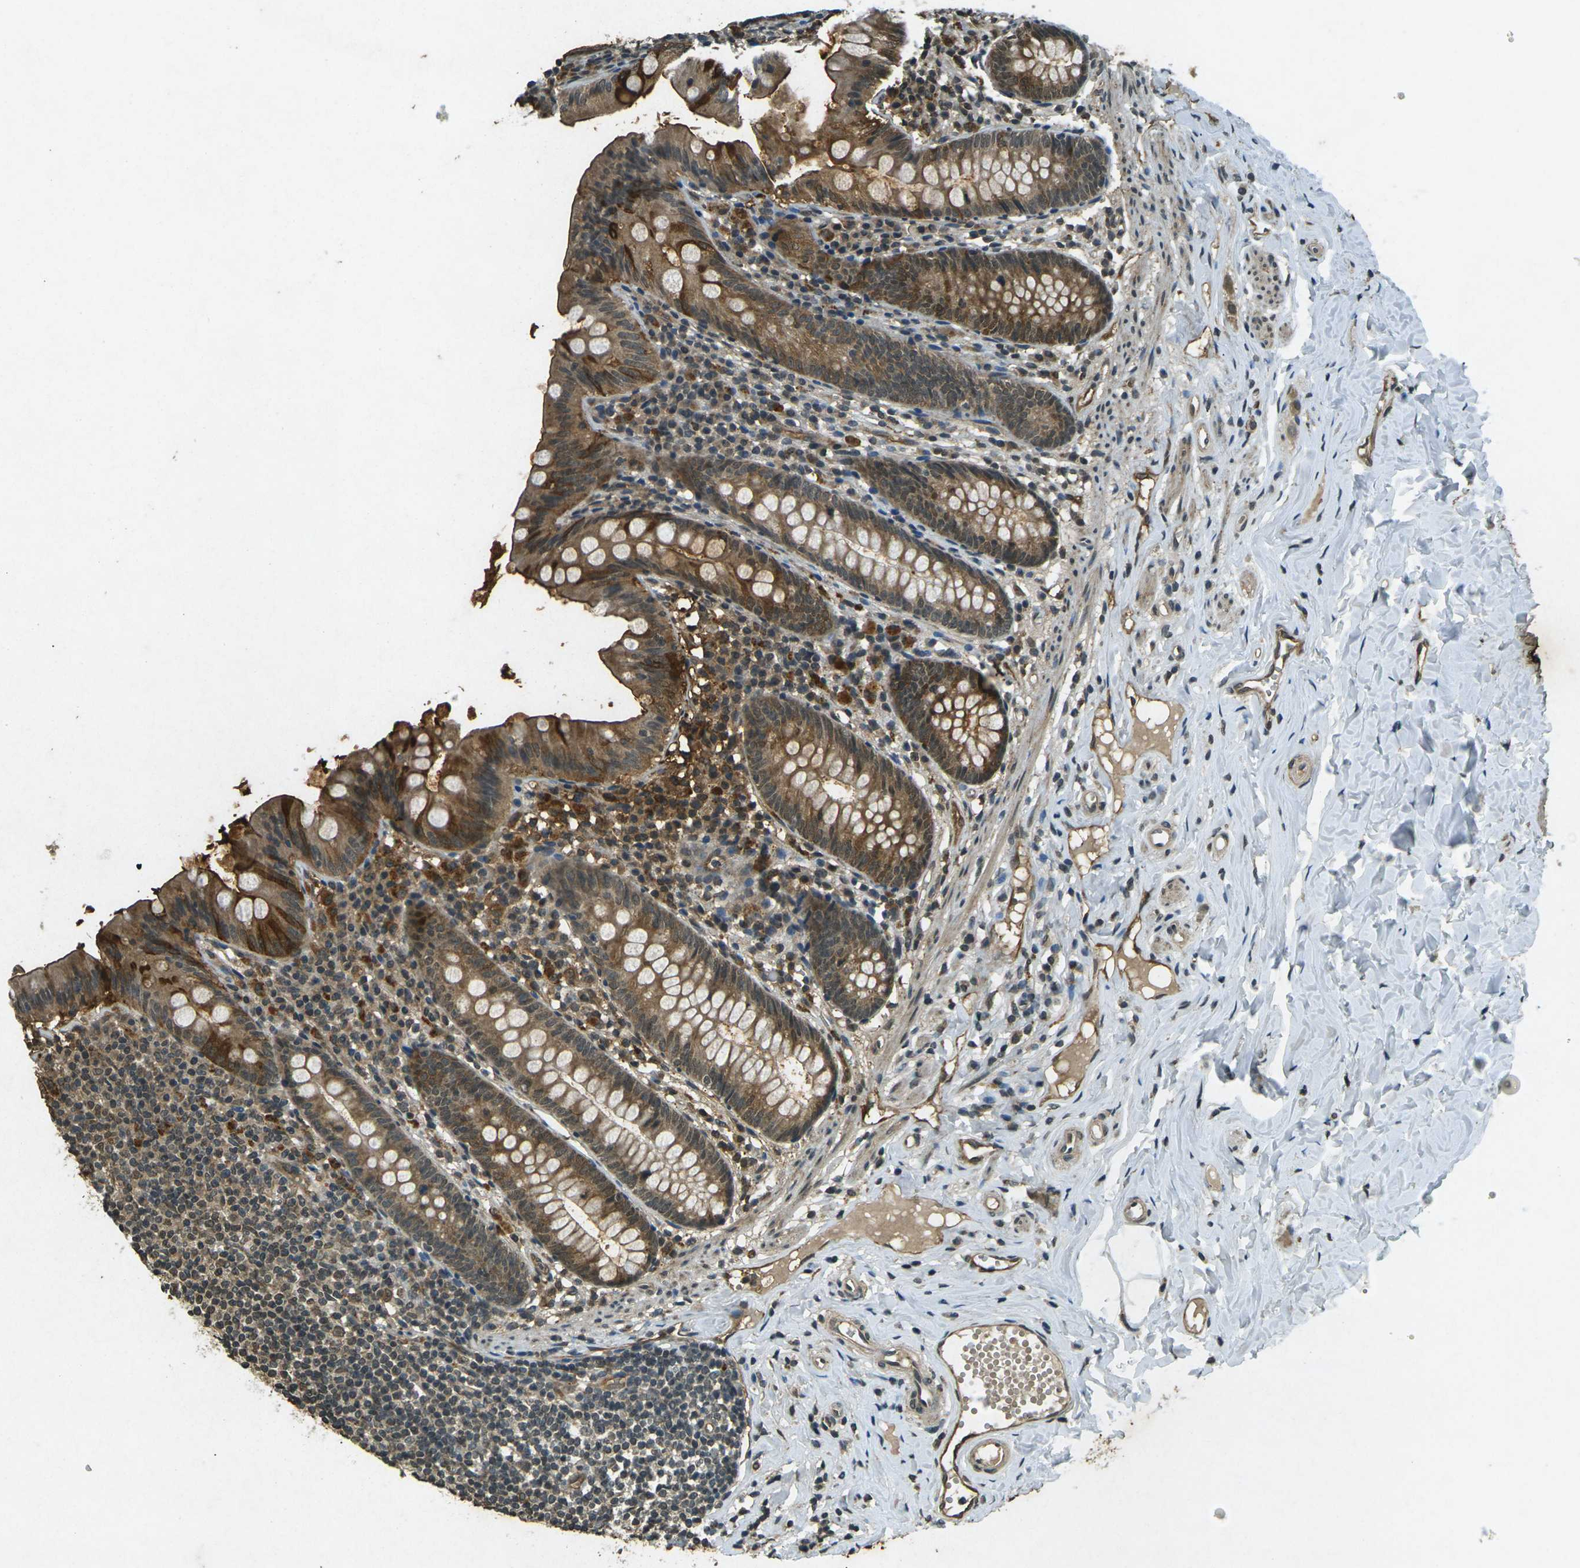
{"staining": {"intensity": "moderate", "quantity": ">75%", "location": "cytoplasmic/membranous"}, "tissue": "appendix", "cell_type": "Glandular cells", "image_type": "normal", "snomed": [{"axis": "morphology", "description": "Normal tissue, NOS"}, {"axis": "topography", "description": "Appendix"}], "caption": "Benign appendix reveals moderate cytoplasmic/membranous positivity in approximately >75% of glandular cells.", "gene": "PDE2A", "patient": {"sex": "male", "age": 52}}